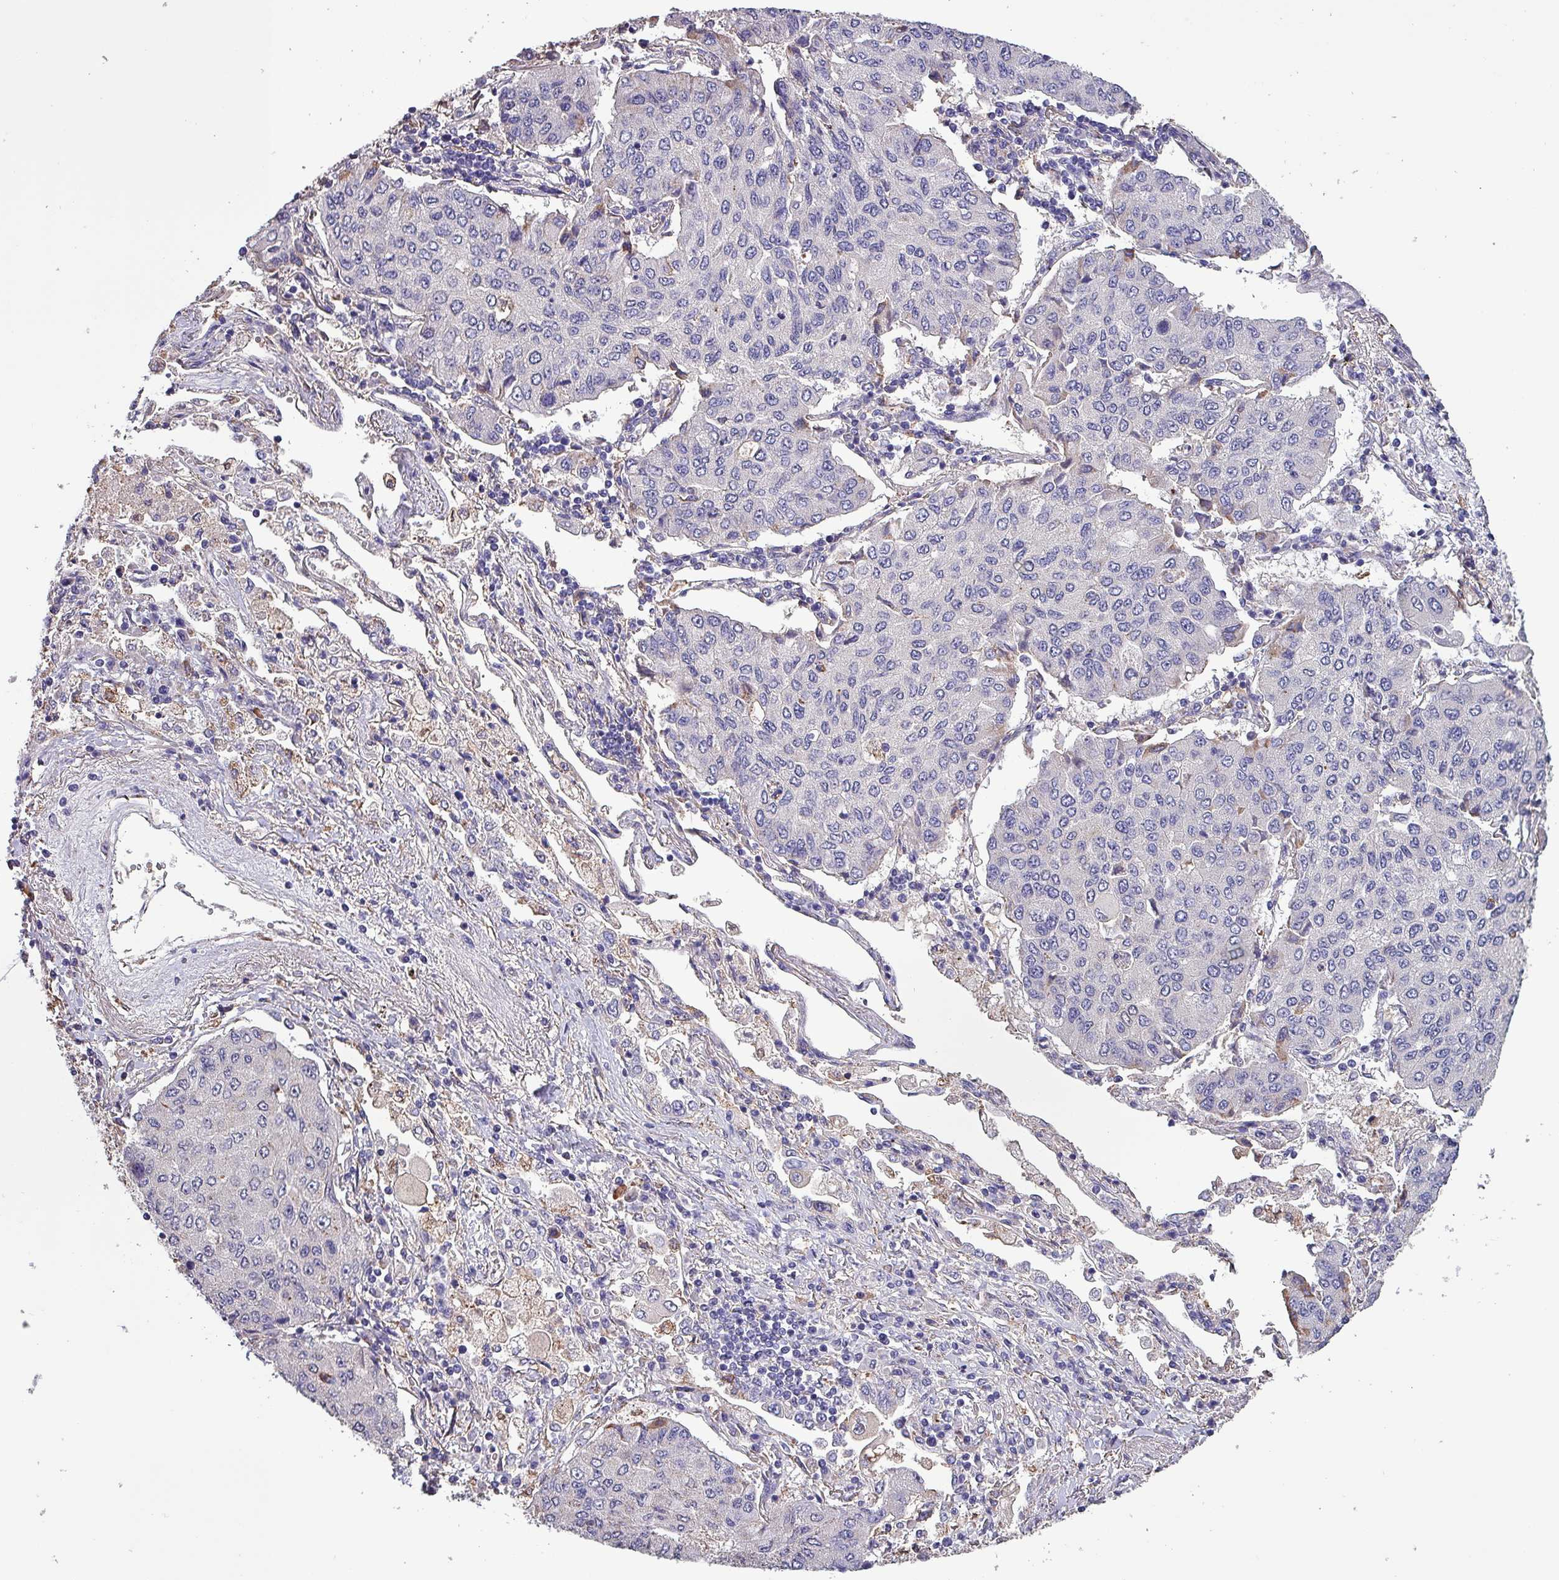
{"staining": {"intensity": "negative", "quantity": "none", "location": "none"}, "tissue": "lung cancer", "cell_type": "Tumor cells", "image_type": "cancer", "snomed": [{"axis": "morphology", "description": "Squamous cell carcinoma, NOS"}, {"axis": "topography", "description": "Lung"}], "caption": "High power microscopy photomicrograph of an immunohistochemistry photomicrograph of lung squamous cell carcinoma, revealing no significant staining in tumor cells.", "gene": "HTRA4", "patient": {"sex": "male", "age": 74}}